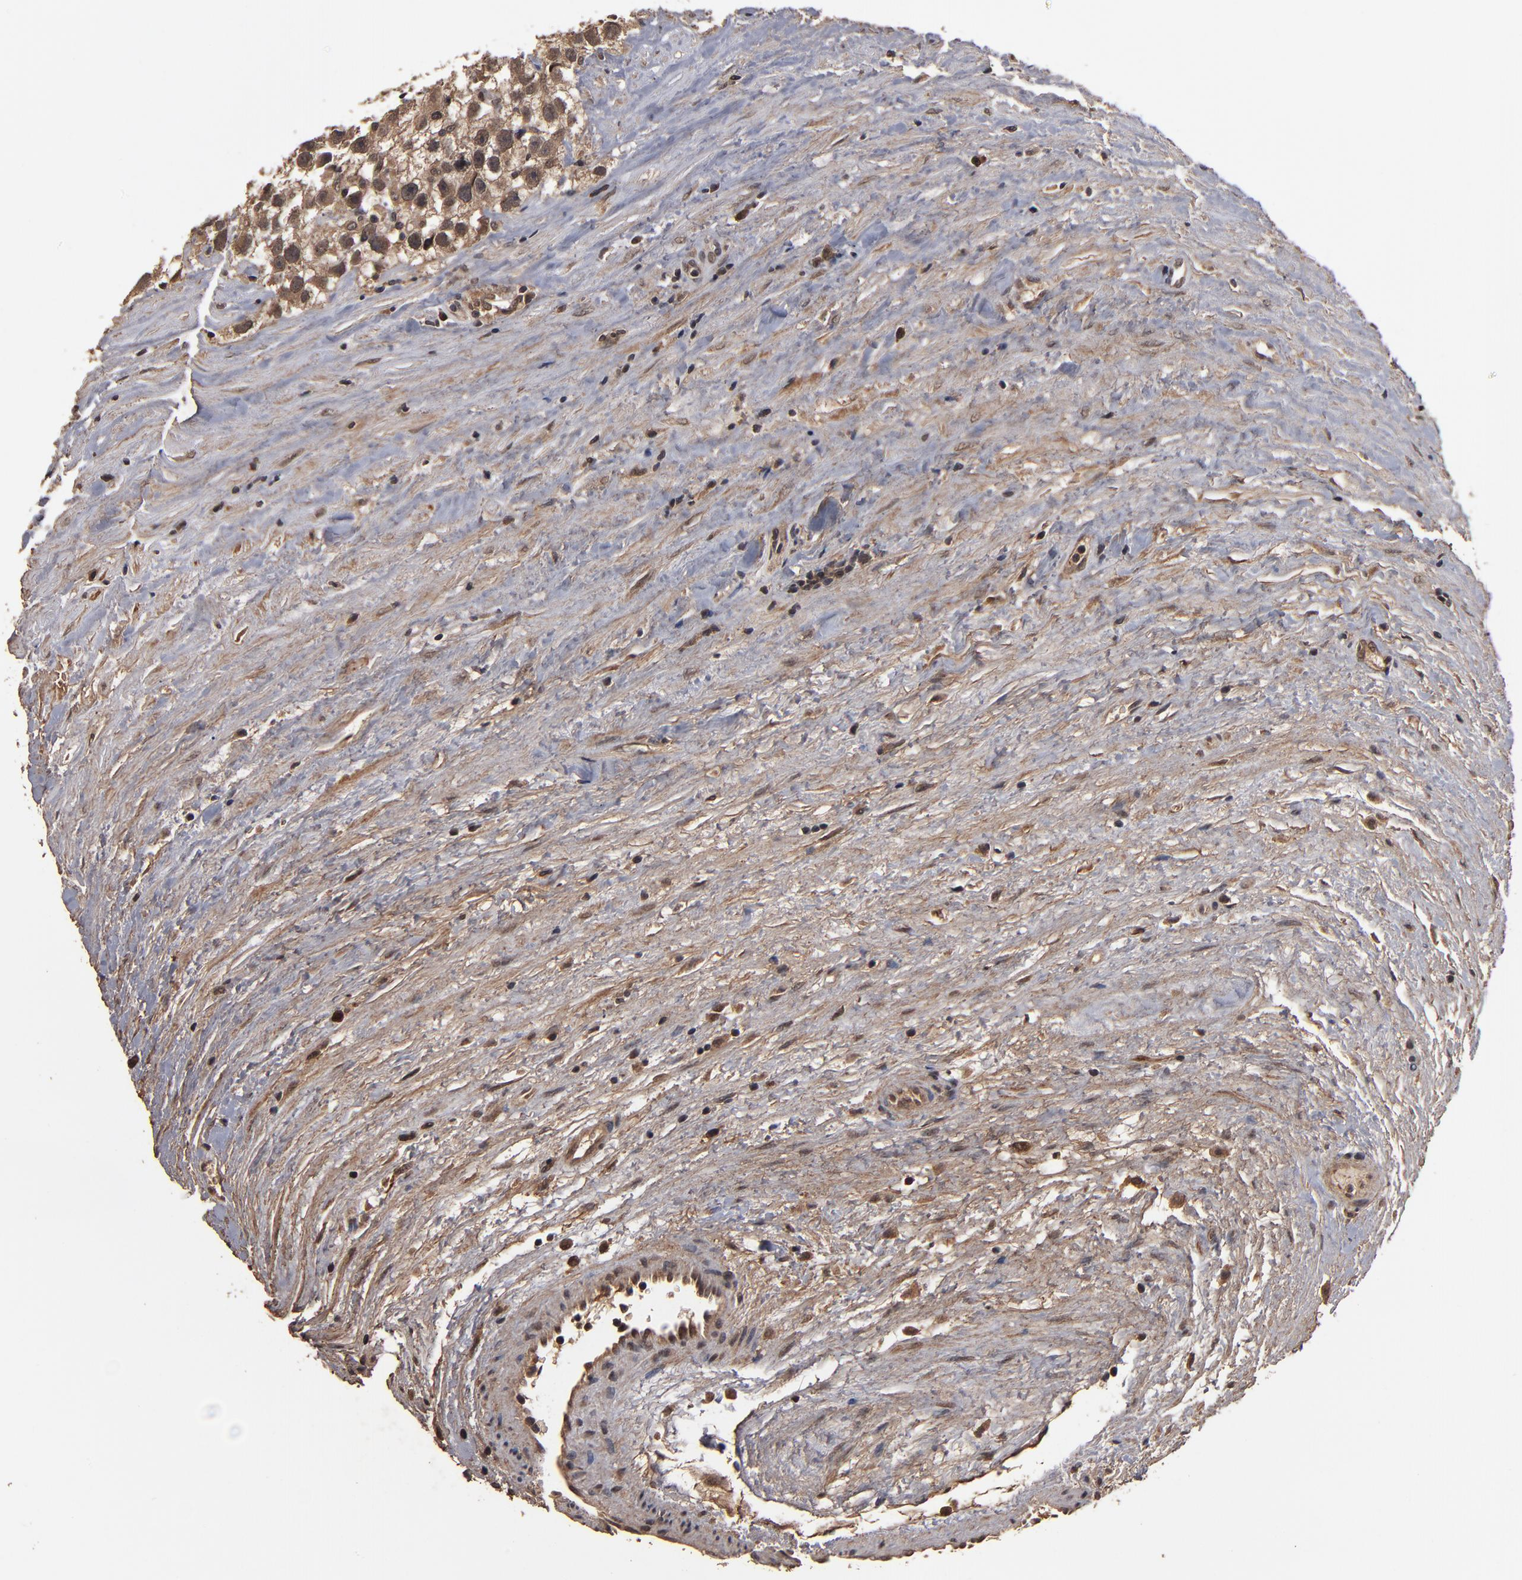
{"staining": {"intensity": "moderate", "quantity": ">75%", "location": "cytoplasmic/membranous,nuclear"}, "tissue": "testis cancer", "cell_type": "Tumor cells", "image_type": "cancer", "snomed": [{"axis": "morphology", "description": "Seminoma, NOS"}, {"axis": "topography", "description": "Testis"}], "caption": "This is a histology image of immunohistochemistry staining of testis cancer (seminoma), which shows moderate expression in the cytoplasmic/membranous and nuclear of tumor cells.", "gene": "NXF2B", "patient": {"sex": "male", "age": 43}}